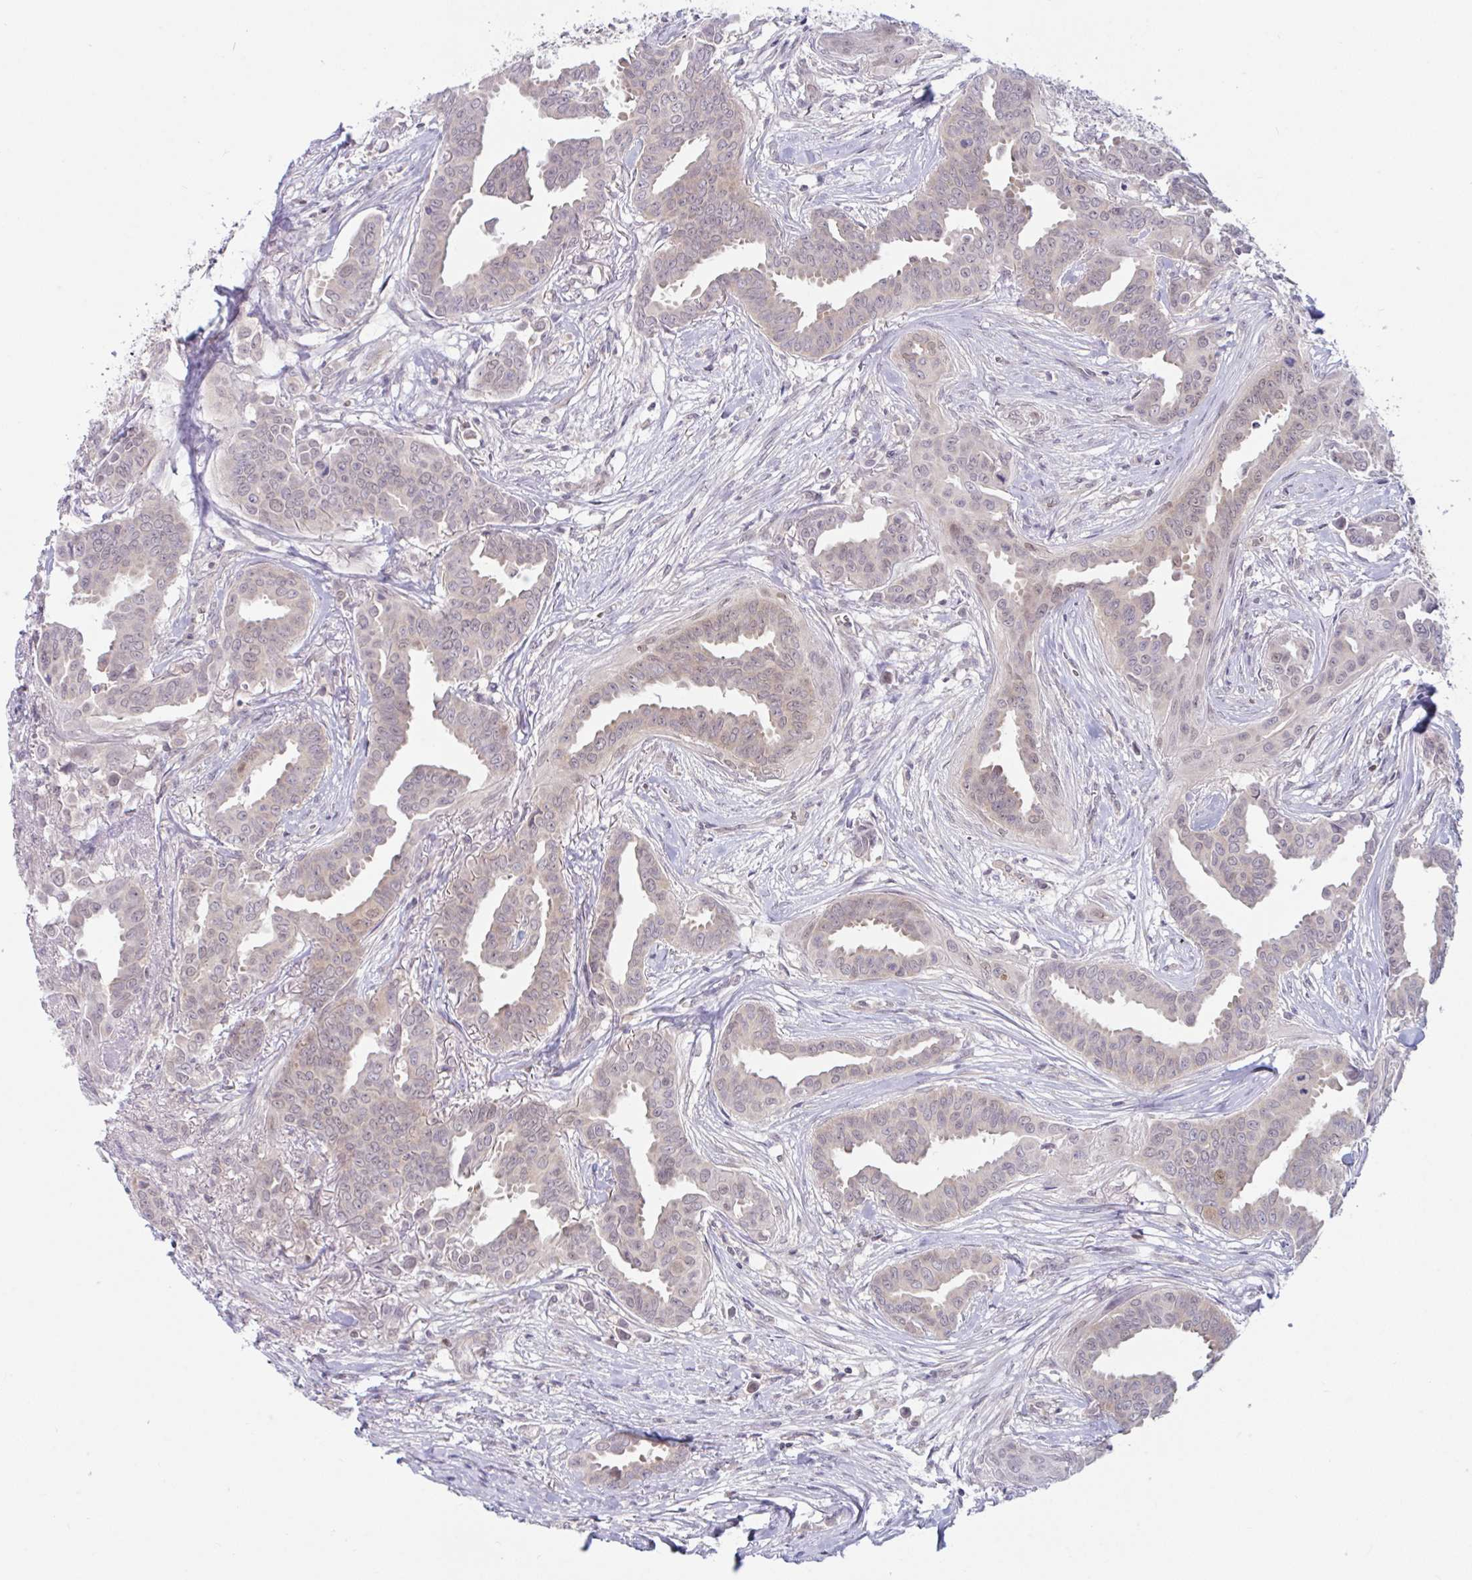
{"staining": {"intensity": "weak", "quantity": "<25%", "location": "nuclear"}, "tissue": "breast cancer", "cell_type": "Tumor cells", "image_type": "cancer", "snomed": [{"axis": "morphology", "description": "Duct carcinoma"}, {"axis": "topography", "description": "Breast"}], "caption": "There is no significant staining in tumor cells of breast cancer.", "gene": "TSN", "patient": {"sex": "female", "age": 45}}